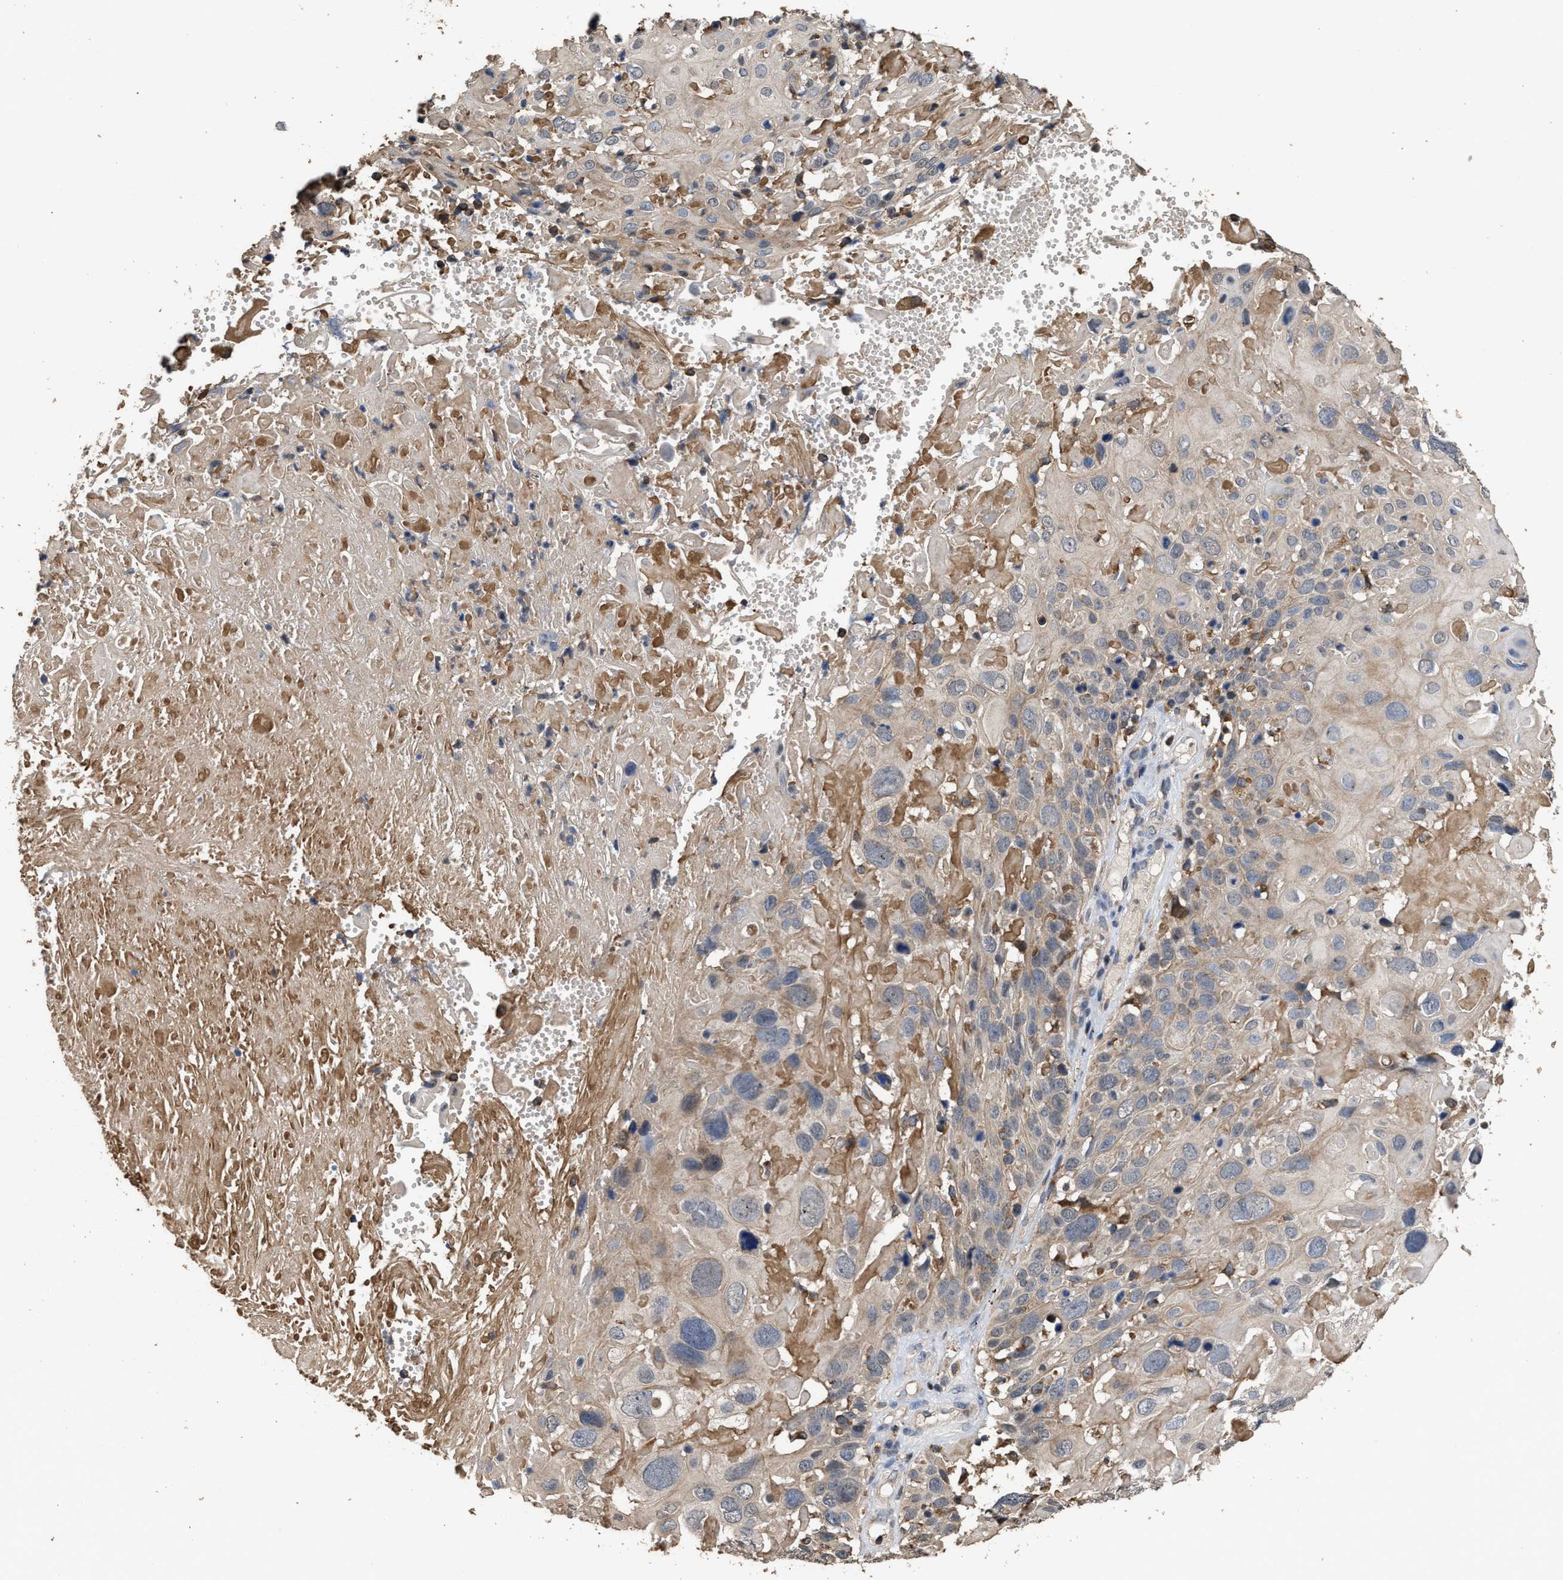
{"staining": {"intensity": "weak", "quantity": "<25%", "location": "cytoplasmic/membranous"}, "tissue": "cervical cancer", "cell_type": "Tumor cells", "image_type": "cancer", "snomed": [{"axis": "morphology", "description": "Squamous cell carcinoma, NOS"}, {"axis": "topography", "description": "Cervix"}], "caption": "DAB immunohistochemical staining of cervical squamous cell carcinoma displays no significant expression in tumor cells.", "gene": "TDRKH", "patient": {"sex": "female", "age": 74}}